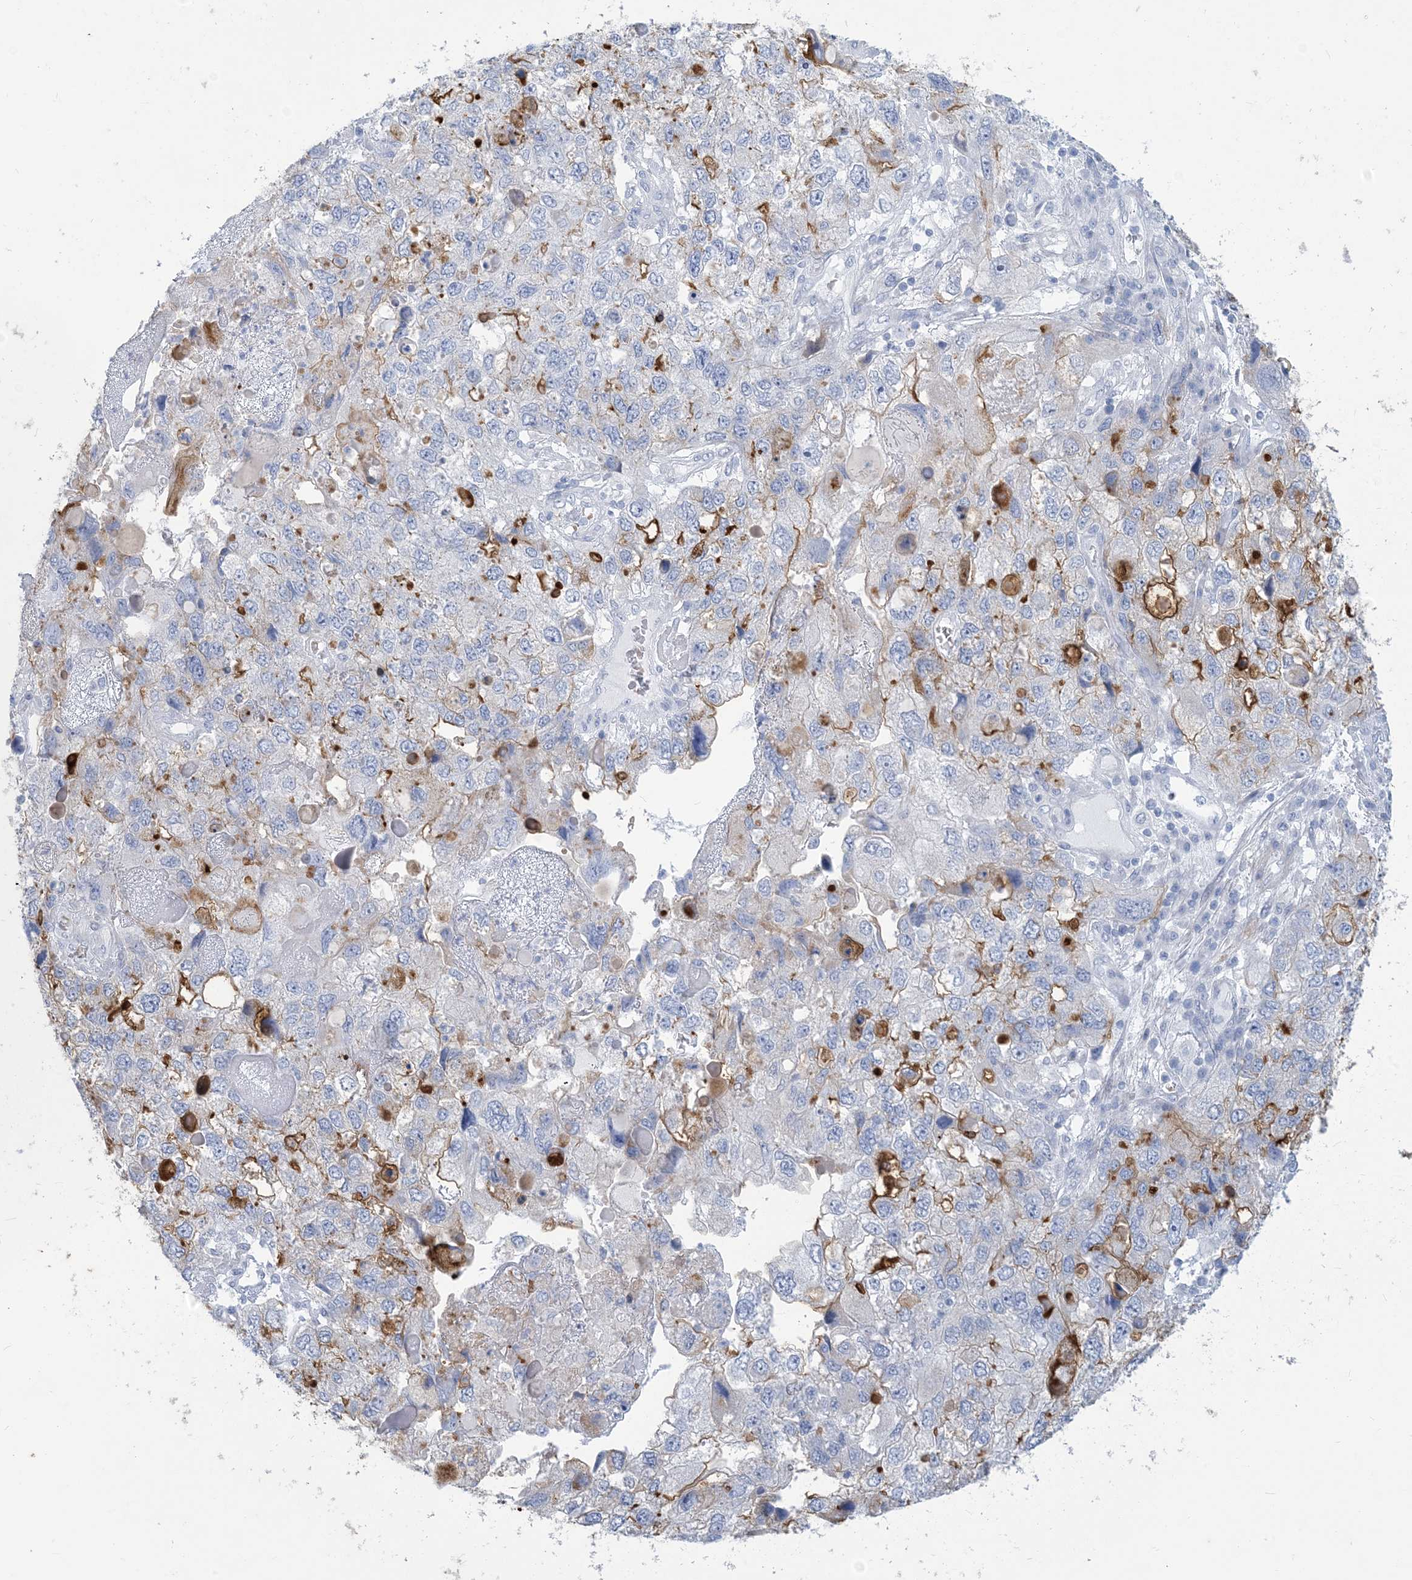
{"staining": {"intensity": "moderate", "quantity": "<25%", "location": "cytoplasmic/membranous"}, "tissue": "endometrial cancer", "cell_type": "Tumor cells", "image_type": "cancer", "snomed": [{"axis": "morphology", "description": "Adenocarcinoma, NOS"}, {"axis": "topography", "description": "Endometrium"}], "caption": "Endometrial cancer was stained to show a protein in brown. There is low levels of moderate cytoplasmic/membranous positivity in approximately <25% of tumor cells.", "gene": "MOXD1", "patient": {"sex": "female", "age": 49}}